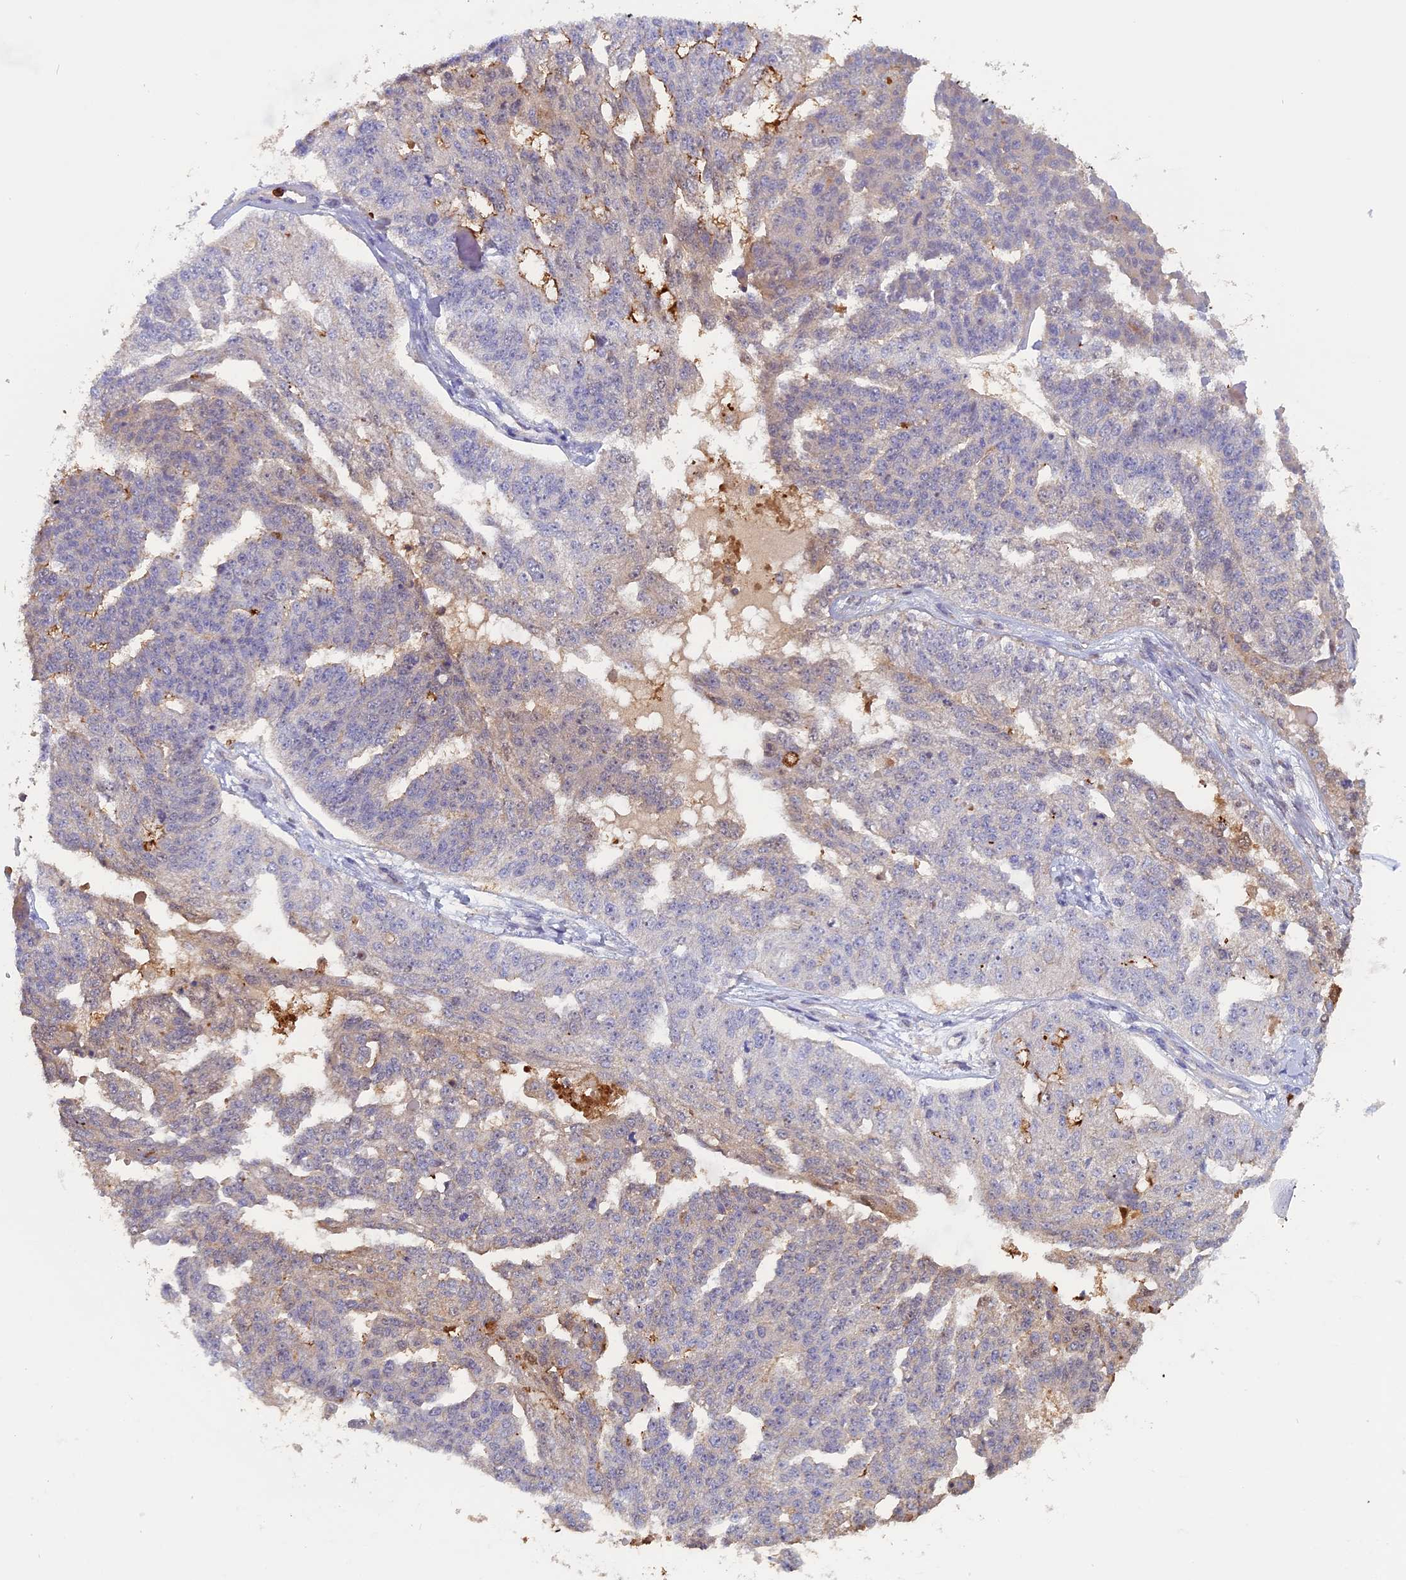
{"staining": {"intensity": "negative", "quantity": "none", "location": "none"}, "tissue": "ovarian cancer", "cell_type": "Tumor cells", "image_type": "cancer", "snomed": [{"axis": "morphology", "description": "Cystadenocarcinoma, serous, NOS"}, {"axis": "topography", "description": "Ovary"}], "caption": "DAB immunohistochemical staining of ovarian cancer (serous cystadenocarcinoma) reveals no significant staining in tumor cells.", "gene": "FAM98C", "patient": {"sex": "female", "age": 58}}